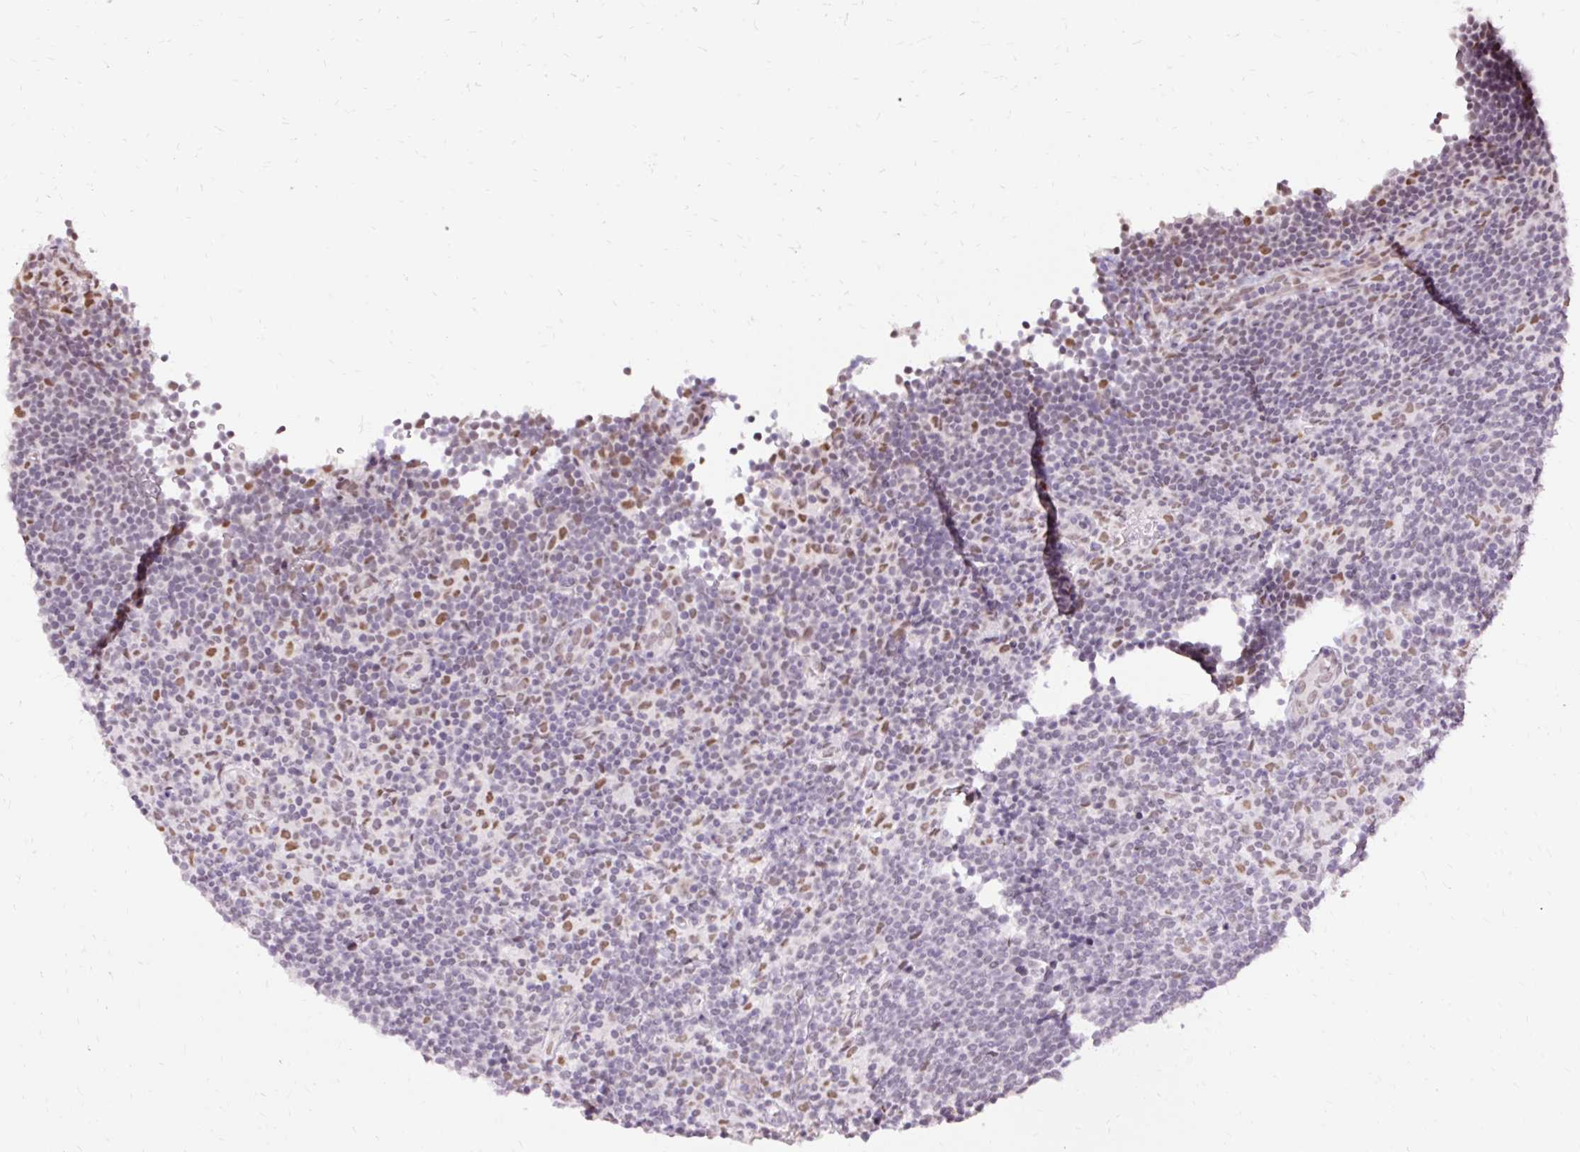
{"staining": {"intensity": "moderate", "quantity": "25%-75%", "location": "nuclear"}, "tissue": "lymphoma", "cell_type": "Tumor cells", "image_type": "cancer", "snomed": [{"axis": "morphology", "description": "Hodgkin's disease, NOS"}, {"axis": "topography", "description": "Lymph node"}], "caption": "Immunohistochemistry (IHC) histopathology image of neoplastic tissue: lymphoma stained using immunohistochemistry exhibits medium levels of moderate protein expression localized specifically in the nuclear of tumor cells, appearing as a nuclear brown color.", "gene": "NPIPB12", "patient": {"sex": "female", "age": 57}}